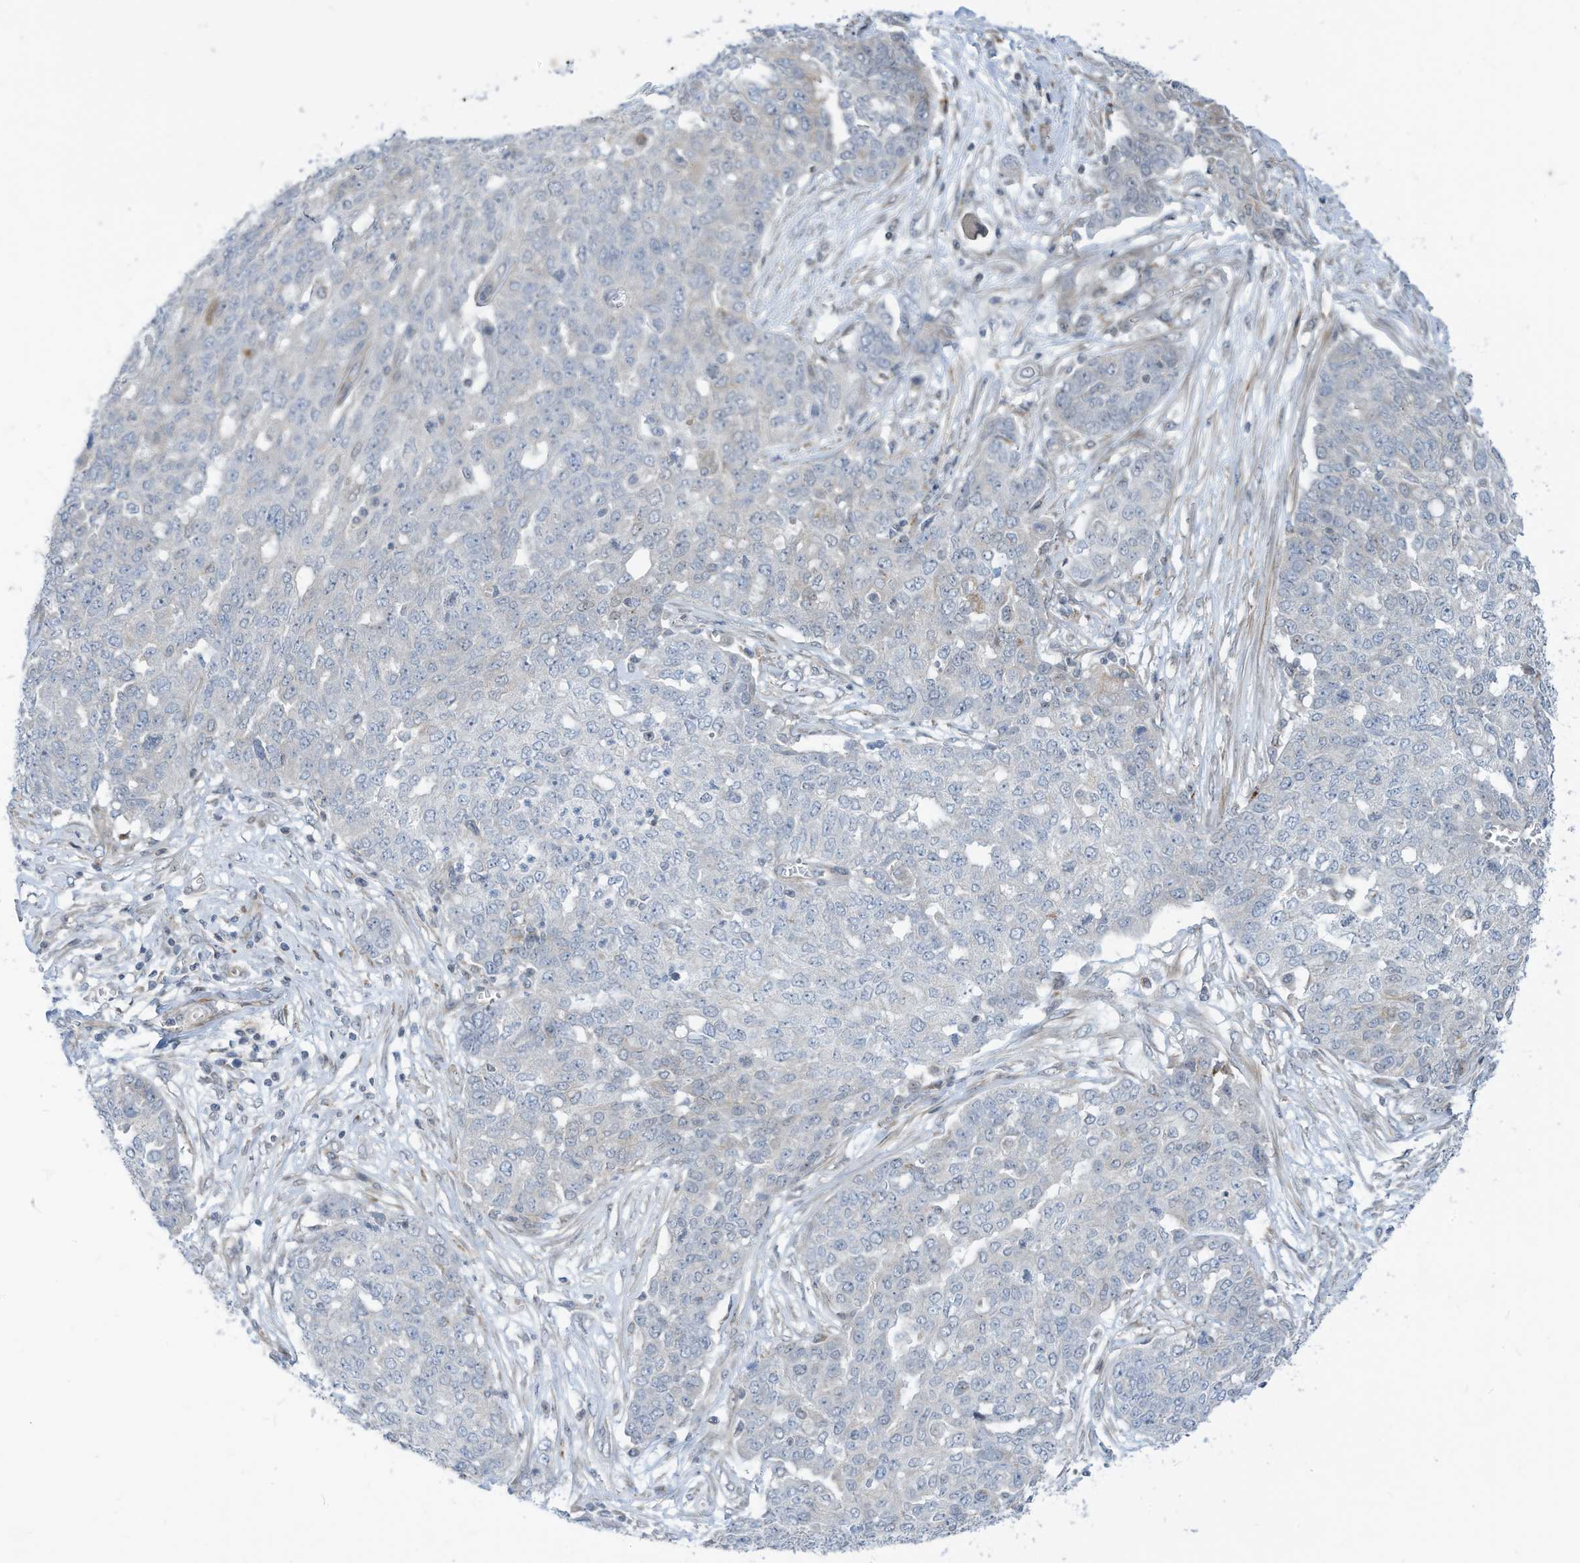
{"staining": {"intensity": "negative", "quantity": "none", "location": "none"}, "tissue": "ovarian cancer", "cell_type": "Tumor cells", "image_type": "cancer", "snomed": [{"axis": "morphology", "description": "Cystadenocarcinoma, serous, NOS"}, {"axis": "topography", "description": "Soft tissue"}, {"axis": "topography", "description": "Ovary"}], "caption": "High power microscopy image of an IHC image of ovarian serous cystadenocarcinoma, revealing no significant expression in tumor cells. (DAB immunohistochemistry (IHC), high magnification).", "gene": "GPATCH3", "patient": {"sex": "female", "age": 57}}